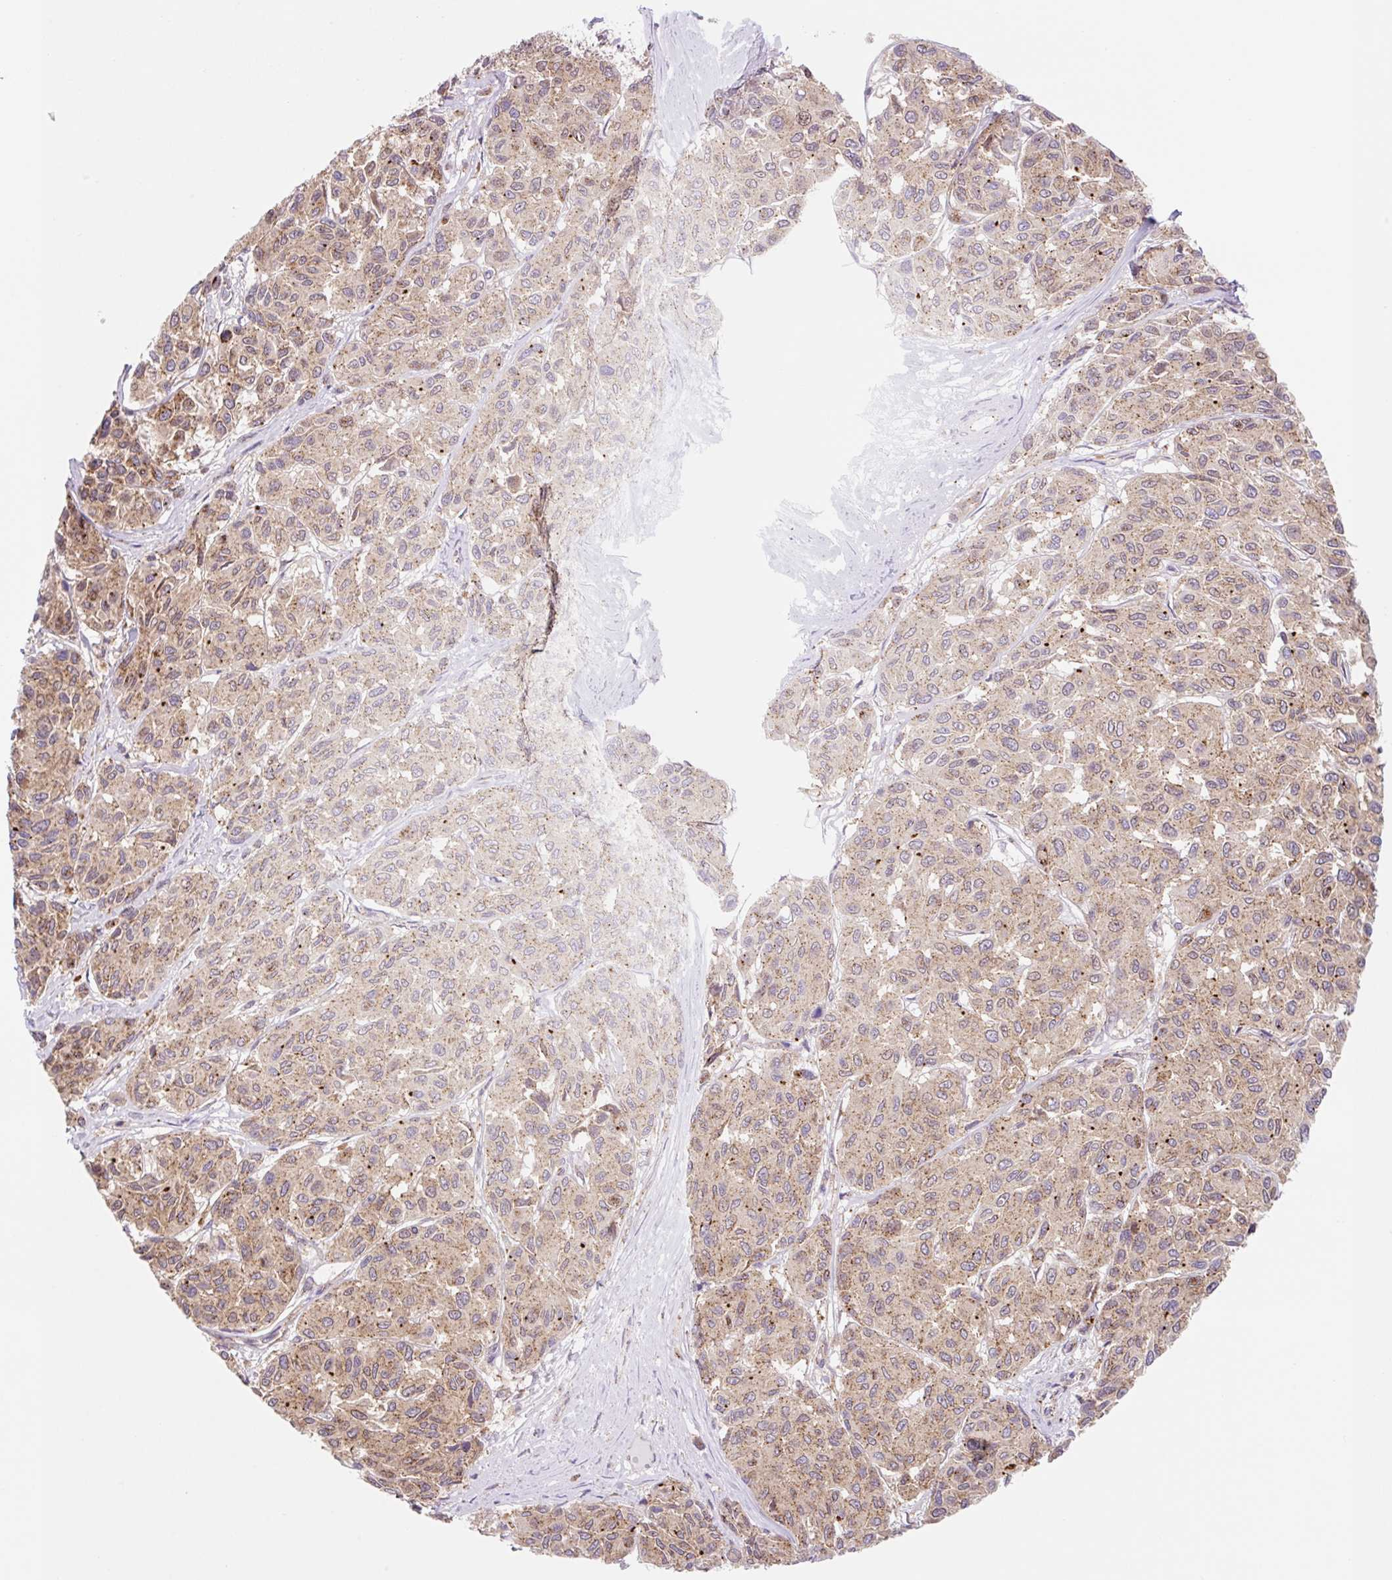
{"staining": {"intensity": "moderate", "quantity": "25%-75%", "location": "cytoplasmic/membranous"}, "tissue": "melanoma", "cell_type": "Tumor cells", "image_type": "cancer", "snomed": [{"axis": "morphology", "description": "Malignant melanoma, NOS"}, {"axis": "topography", "description": "Skin"}], "caption": "This photomicrograph exhibits immunohistochemistry (IHC) staining of human melanoma, with medium moderate cytoplasmic/membranous staining in approximately 25%-75% of tumor cells.", "gene": "VPS4A", "patient": {"sex": "female", "age": 66}}